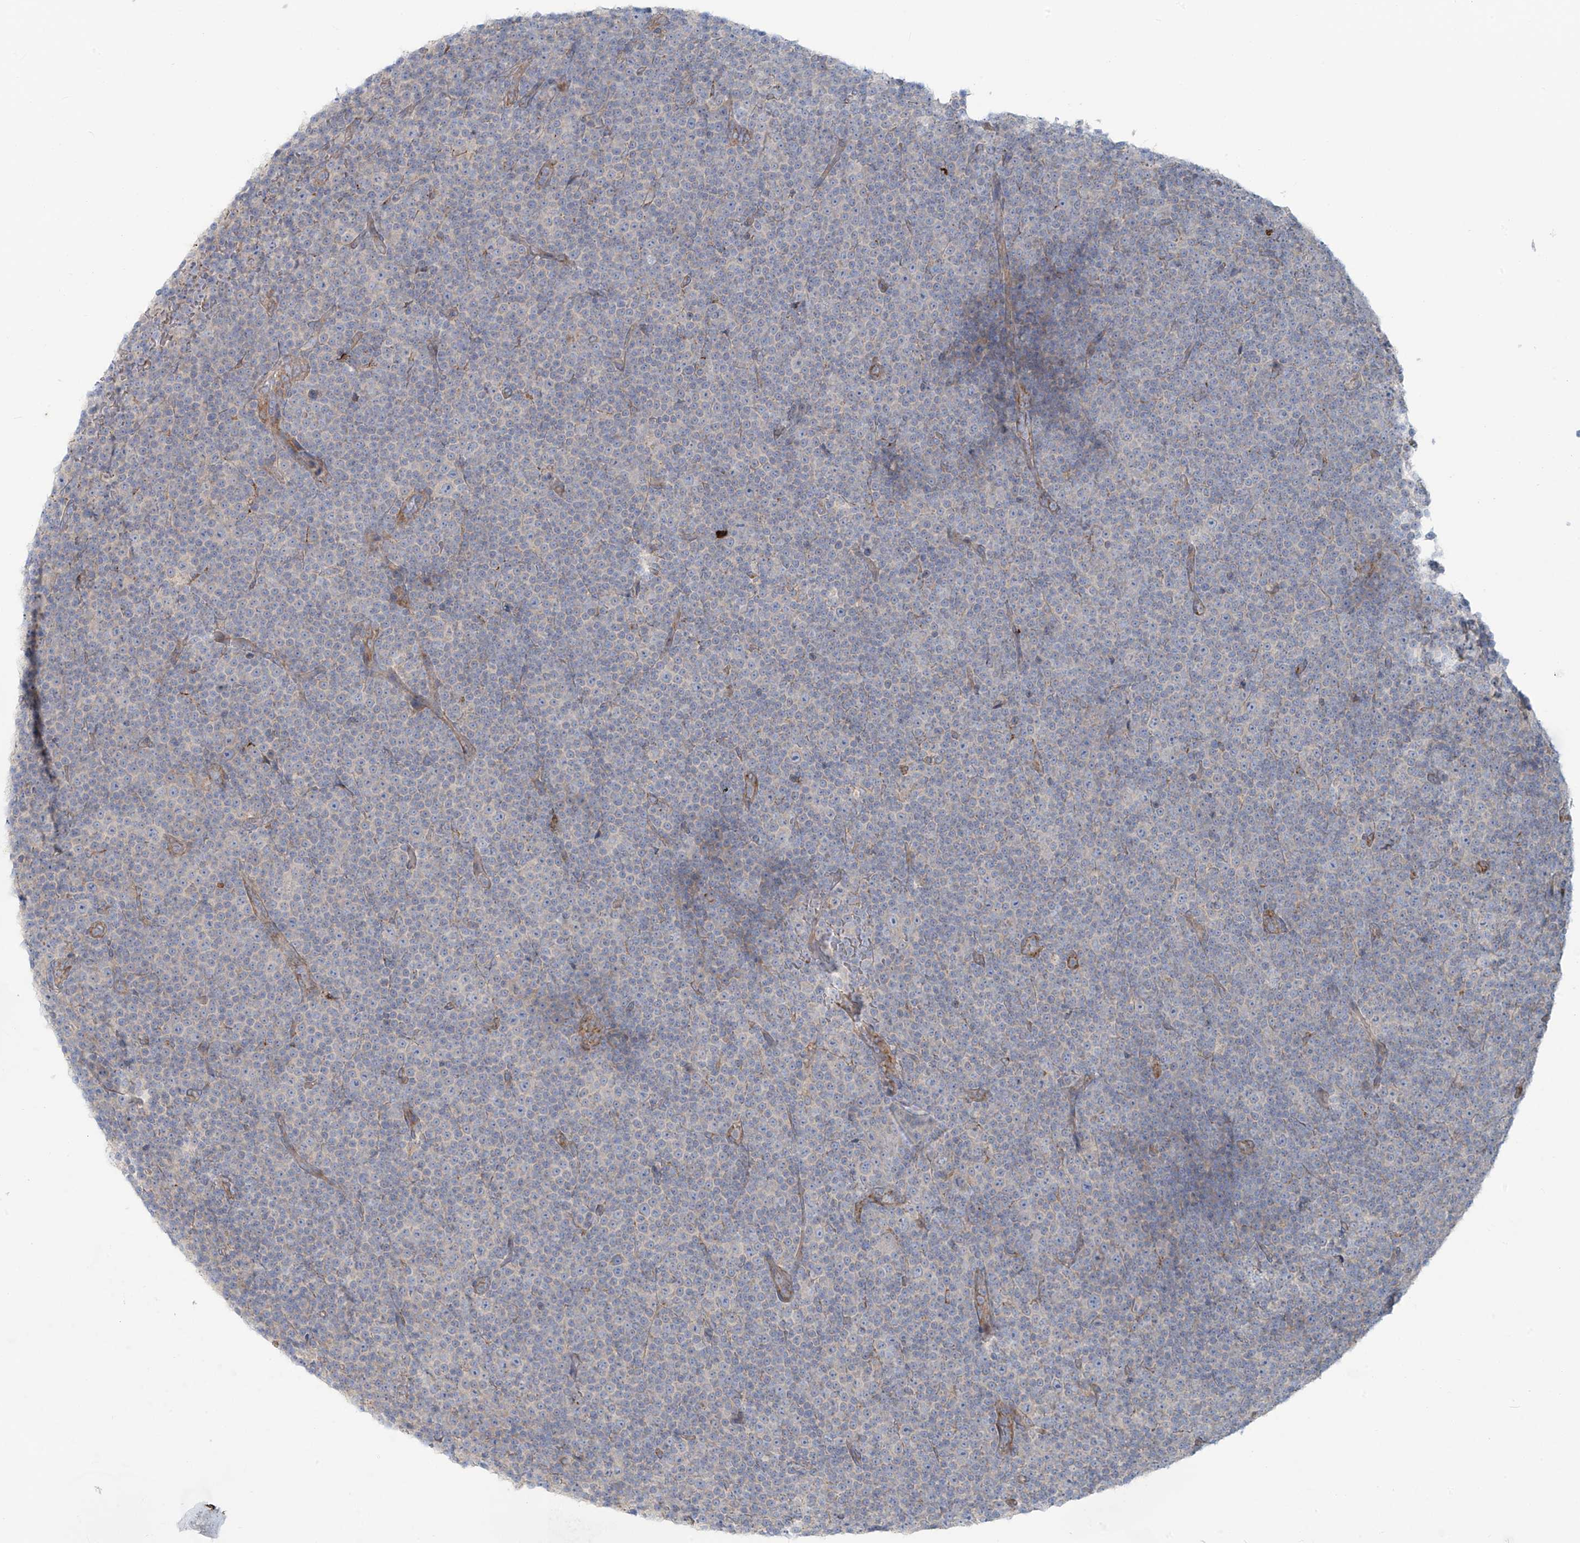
{"staining": {"intensity": "negative", "quantity": "none", "location": "none"}, "tissue": "lymphoma", "cell_type": "Tumor cells", "image_type": "cancer", "snomed": [{"axis": "morphology", "description": "Malignant lymphoma, non-Hodgkin's type, Low grade"}, {"axis": "topography", "description": "Lymph node"}], "caption": "A photomicrograph of malignant lymphoma, non-Hodgkin's type (low-grade) stained for a protein demonstrates no brown staining in tumor cells.", "gene": "LZTS3", "patient": {"sex": "female", "age": 67}}